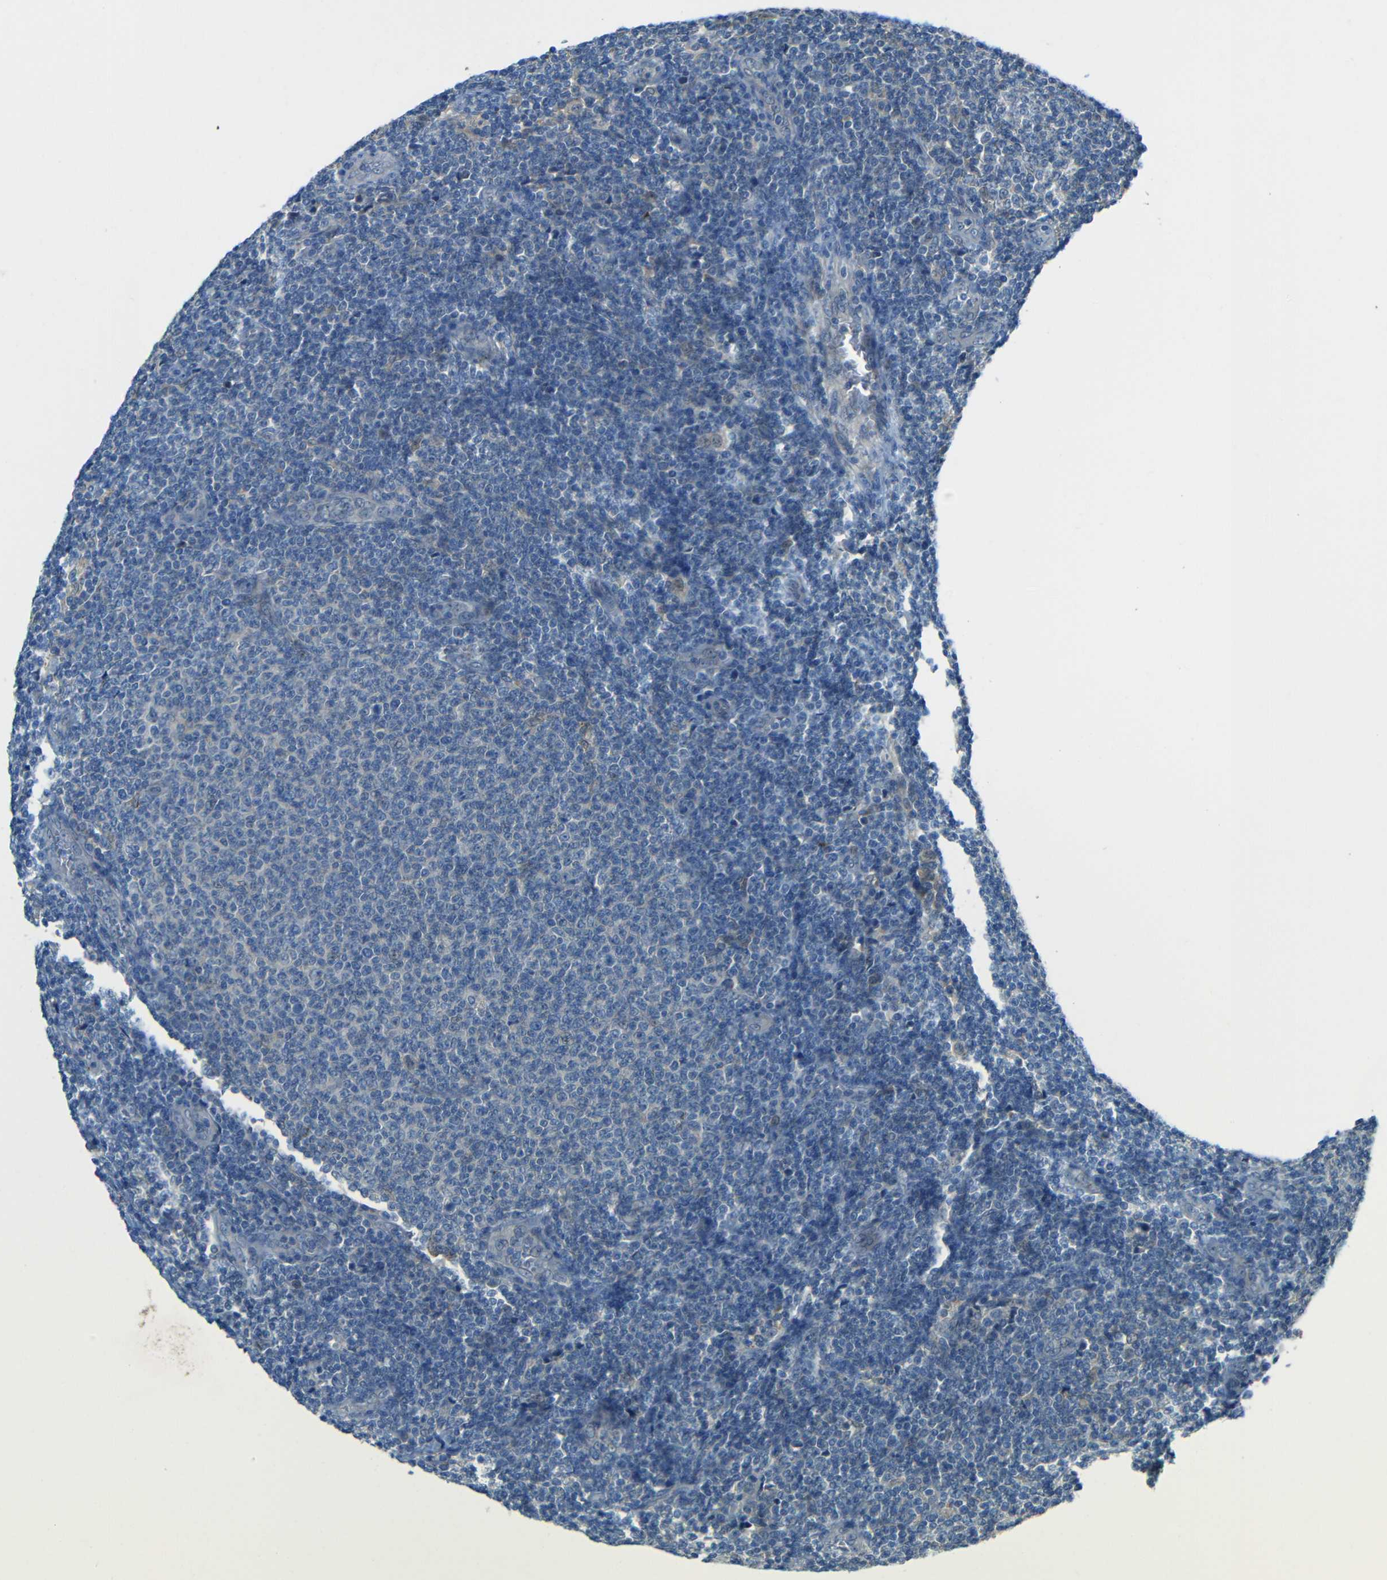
{"staining": {"intensity": "negative", "quantity": "none", "location": "none"}, "tissue": "lymphoma", "cell_type": "Tumor cells", "image_type": "cancer", "snomed": [{"axis": "morphology", "description": "Malignant lymphoma, non-Hodgkin's type, Low grade"}, {"axis": "topography", "description": "Lymph node"}], "caption": "The immunohistochemistry histopathology image has no significant staining in tumor cells of low-grade malignant lymphoma, non-Hodgkin's type tissue.", "gene": "CYP26B1", "patient": {"sex": "male", "age": 66}}